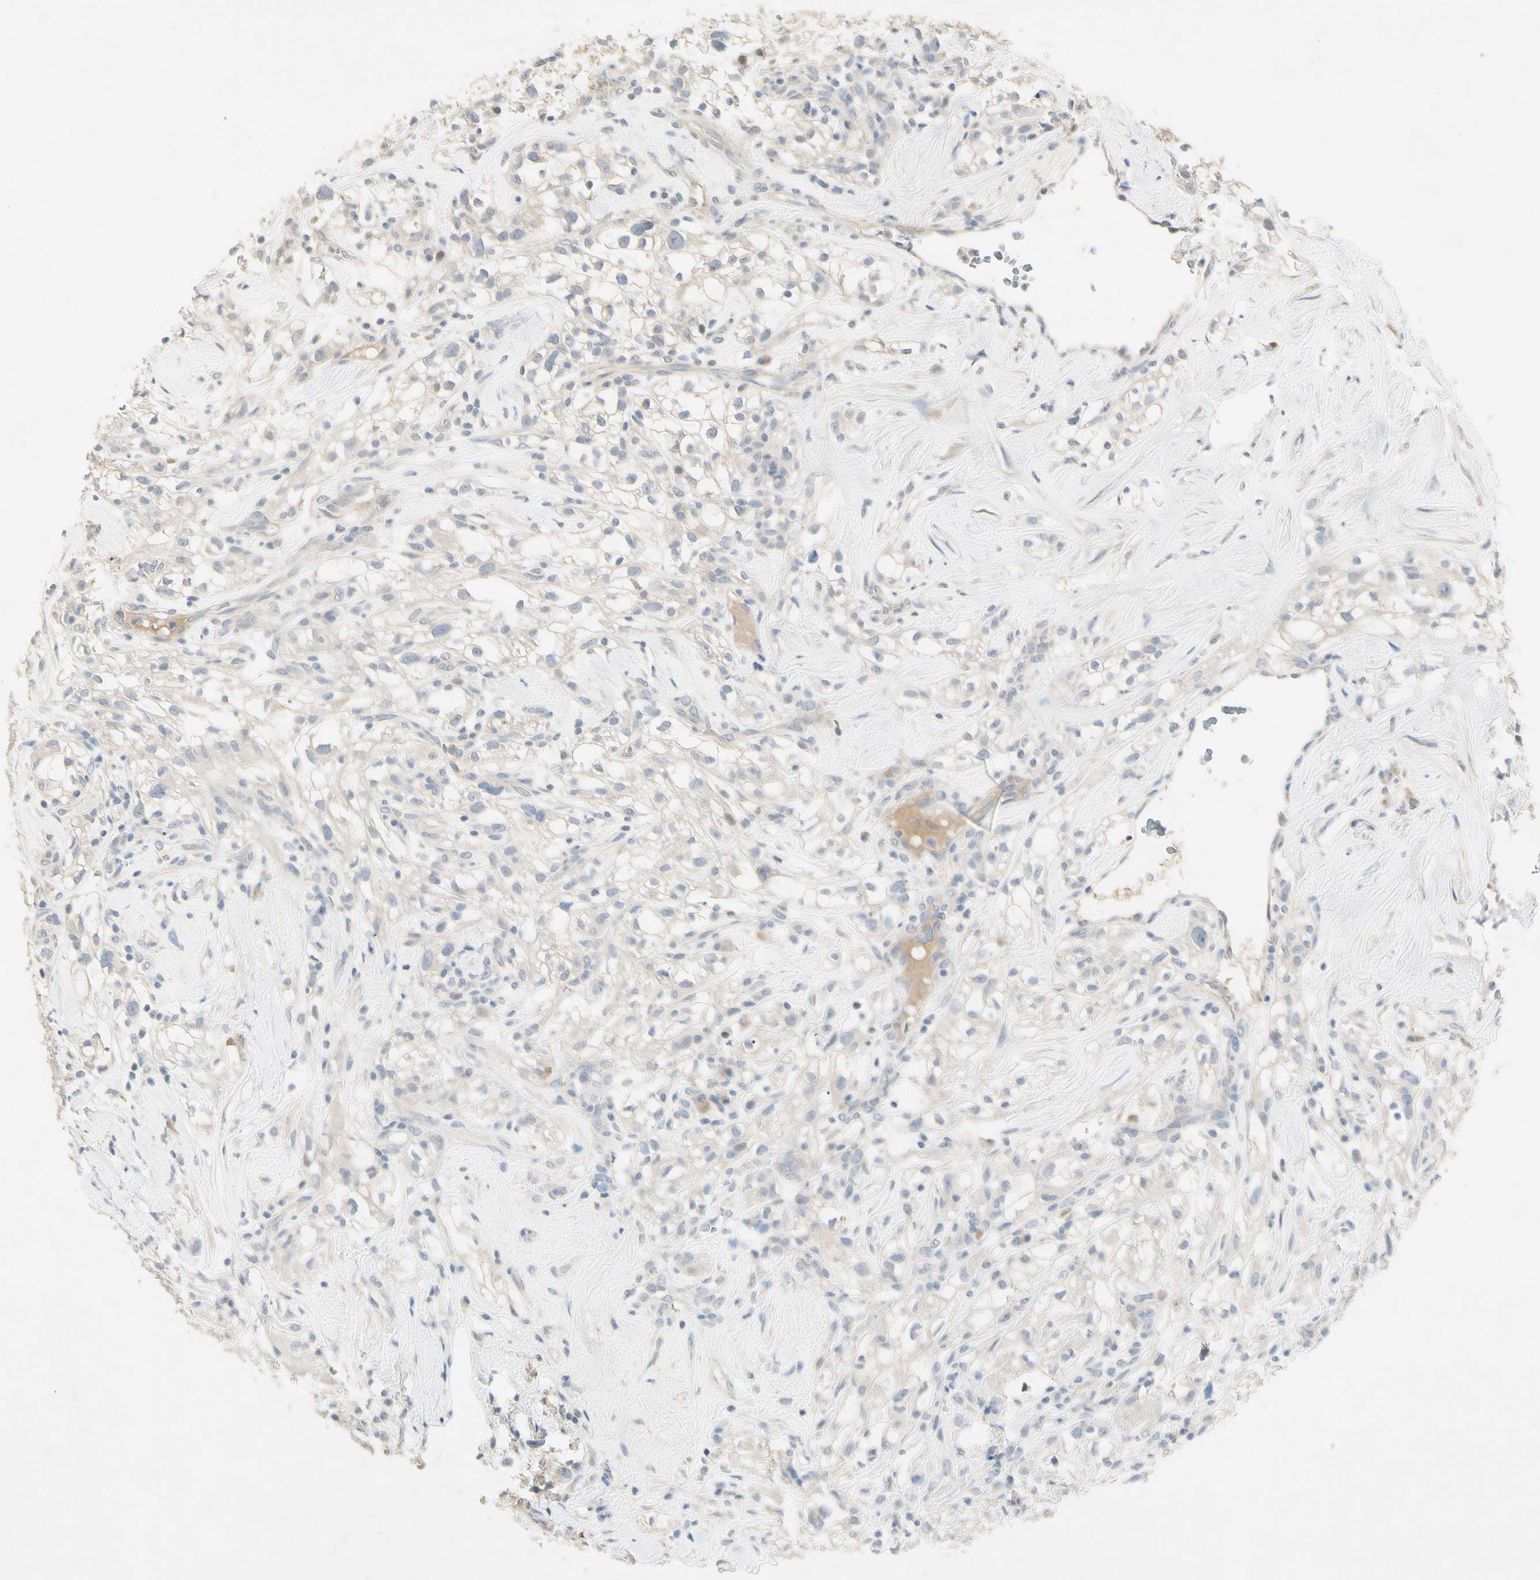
{"staining": {"intensity": "negative", "quantity": "none", "location": "none"}, "tissue": "renal cancer", "cell_type": "Tumor cells", "image_type": "cancer", "snomed": [{"axis": "morphology", "description": "Adenocarcinoma, NOS"}, {"axis": "topography", "description": "Kidney"}], "caption": "Tumor cells are negative for brown protein staining in renal cancer (adenocarcinoma). (DAB immunohistochemistry (IHC) visualized using brightfield microscopy, high magnification).", "gene": "PRSS21", "patient": {"sex": "female", "age": 60}}